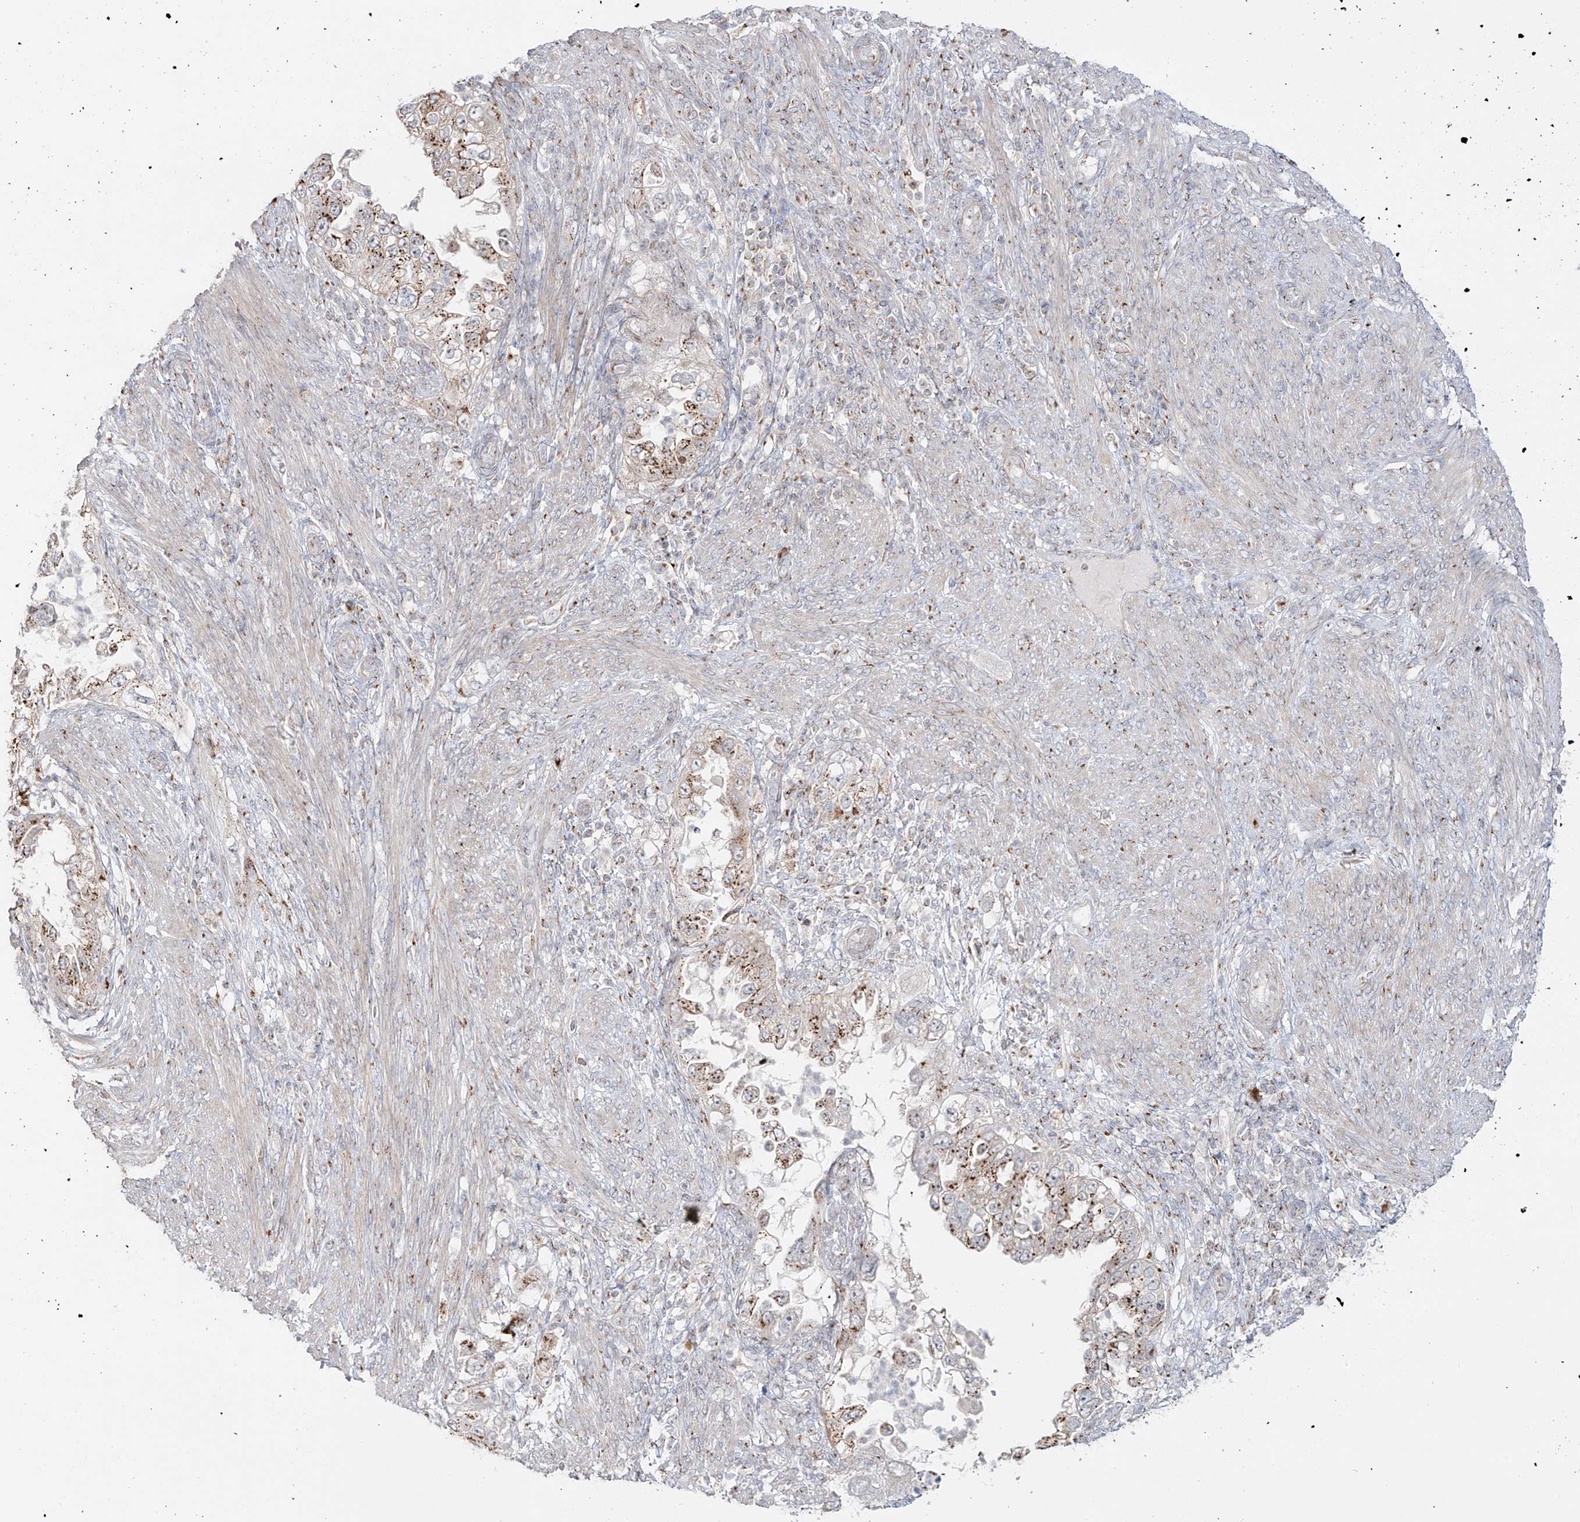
{"staining": {"intensity": "moderate", "quantity": ">75%", "location": "cytoplasmic/membranous"}, "tissue": "endometrial cancer", "cell_type": "Tumor cells", "image_type": "cancer", "snomed": [{"axis": "morphology", "description": "Adenocarcinoma, NOS"}, {"axis": "topography", "description": "Endometrium"}], "caption": "A histopathology image showing moderate cytoplasmic/membranous staining in approximately >75% of tumor cells in endometrial cancer (adenocarcinoma), as visualized by brown immunohistochemical staining.", "gene": "BSDC1", "patient": {"sex": "female", "age": 85}}